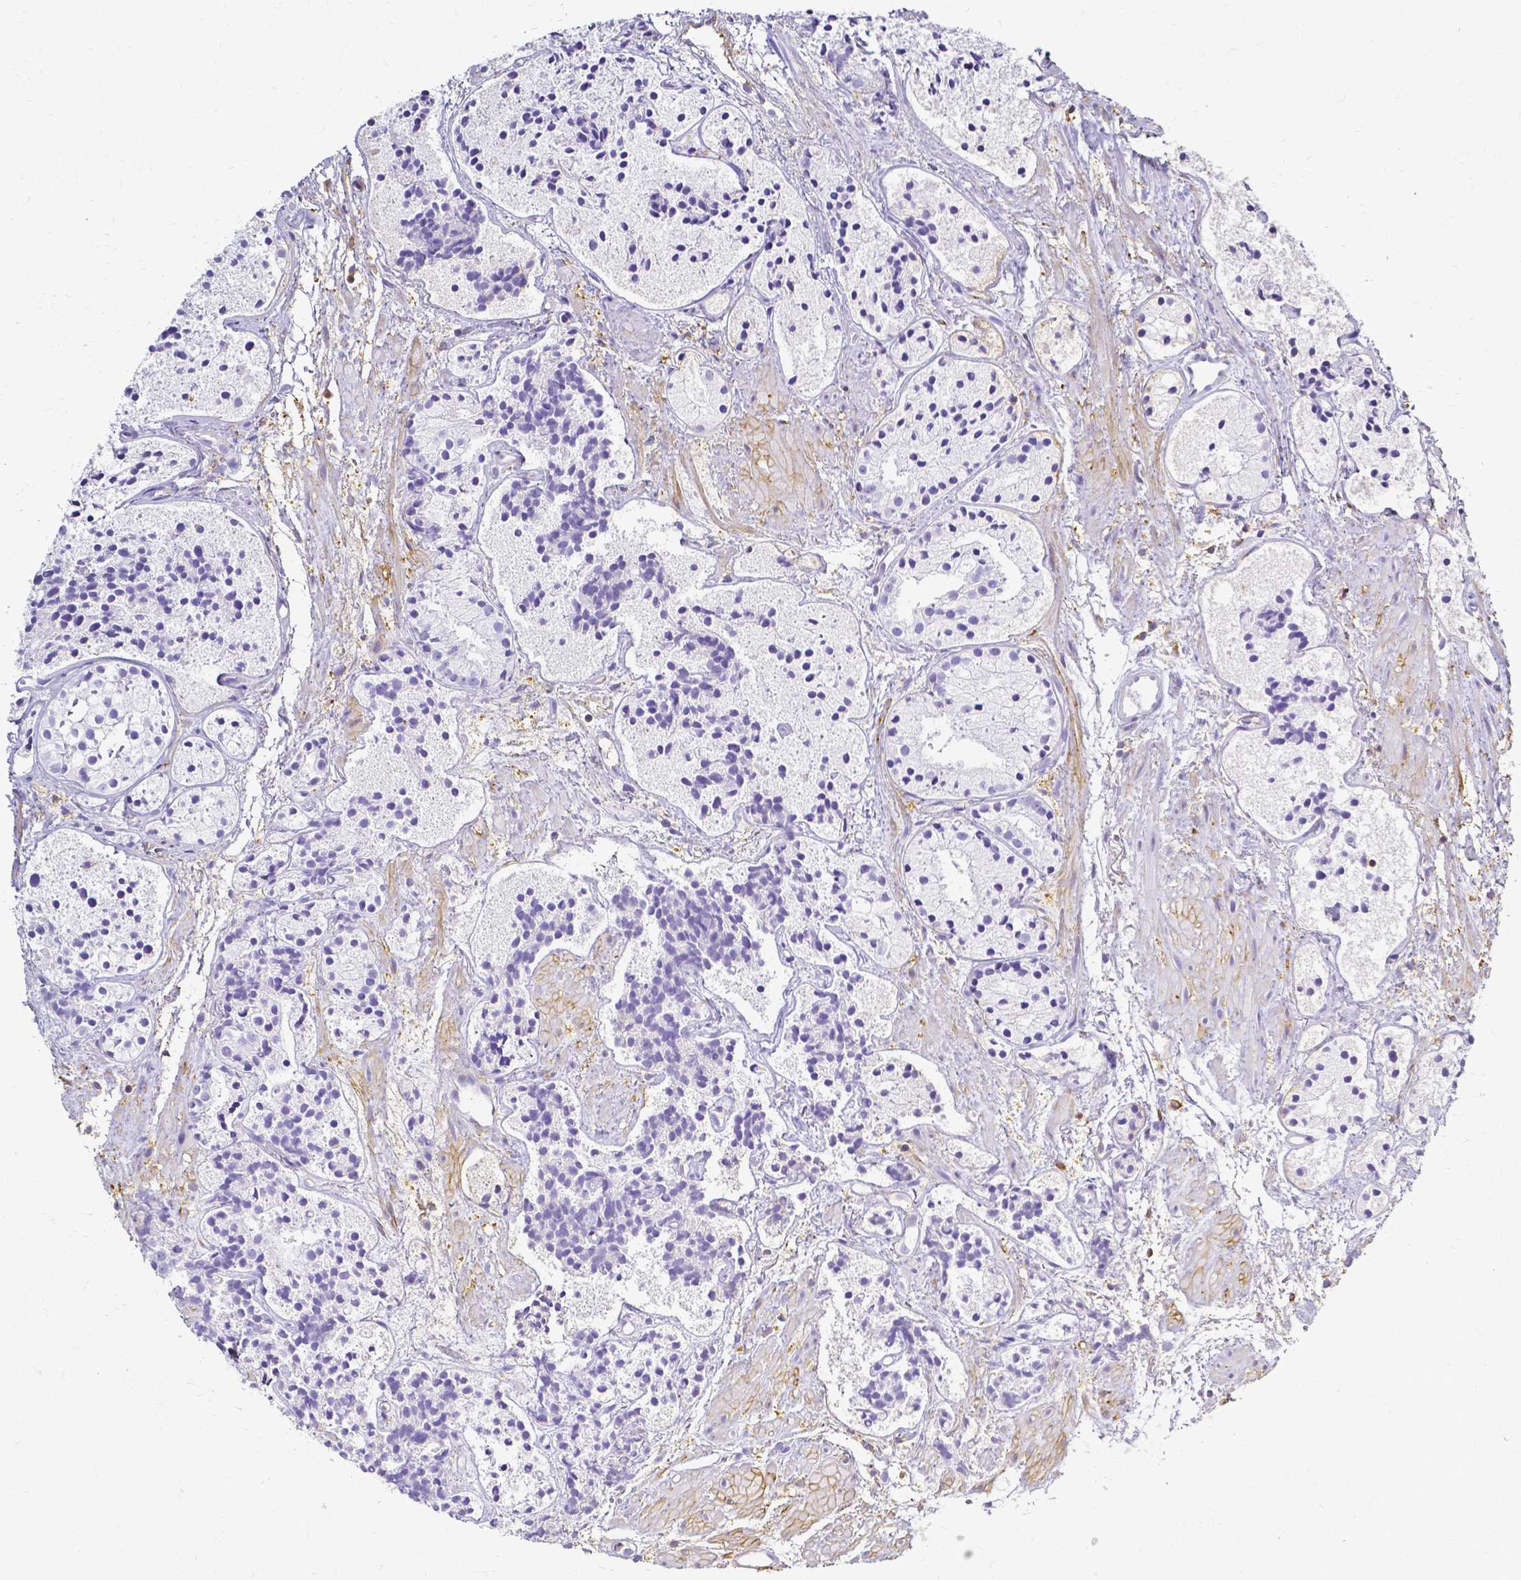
{"staining": {"intensity": "negative", "quantity": "none", "location": "none"}, "tissue": "prostate cancer", "cell_type": "Tumor cells", "image_type": "cancer", "snomed": [{"axis": "morphology", "description": "Adenocarcinoma, High grade"}, {"axis": "topography", "description": "Prostate"}], "caption": "Protein analysis of adenocarcinoma (high-grade) (prostate) exhibits no significant staining in tumor cells. The staining was performed using DAB to visualize the protein expression in brown, while the nuclei were stained in blue with hematoxylin (Magnification: 20x).", "gene": "HSPA12A", "patient": {"sex": "male", "age": 85}}